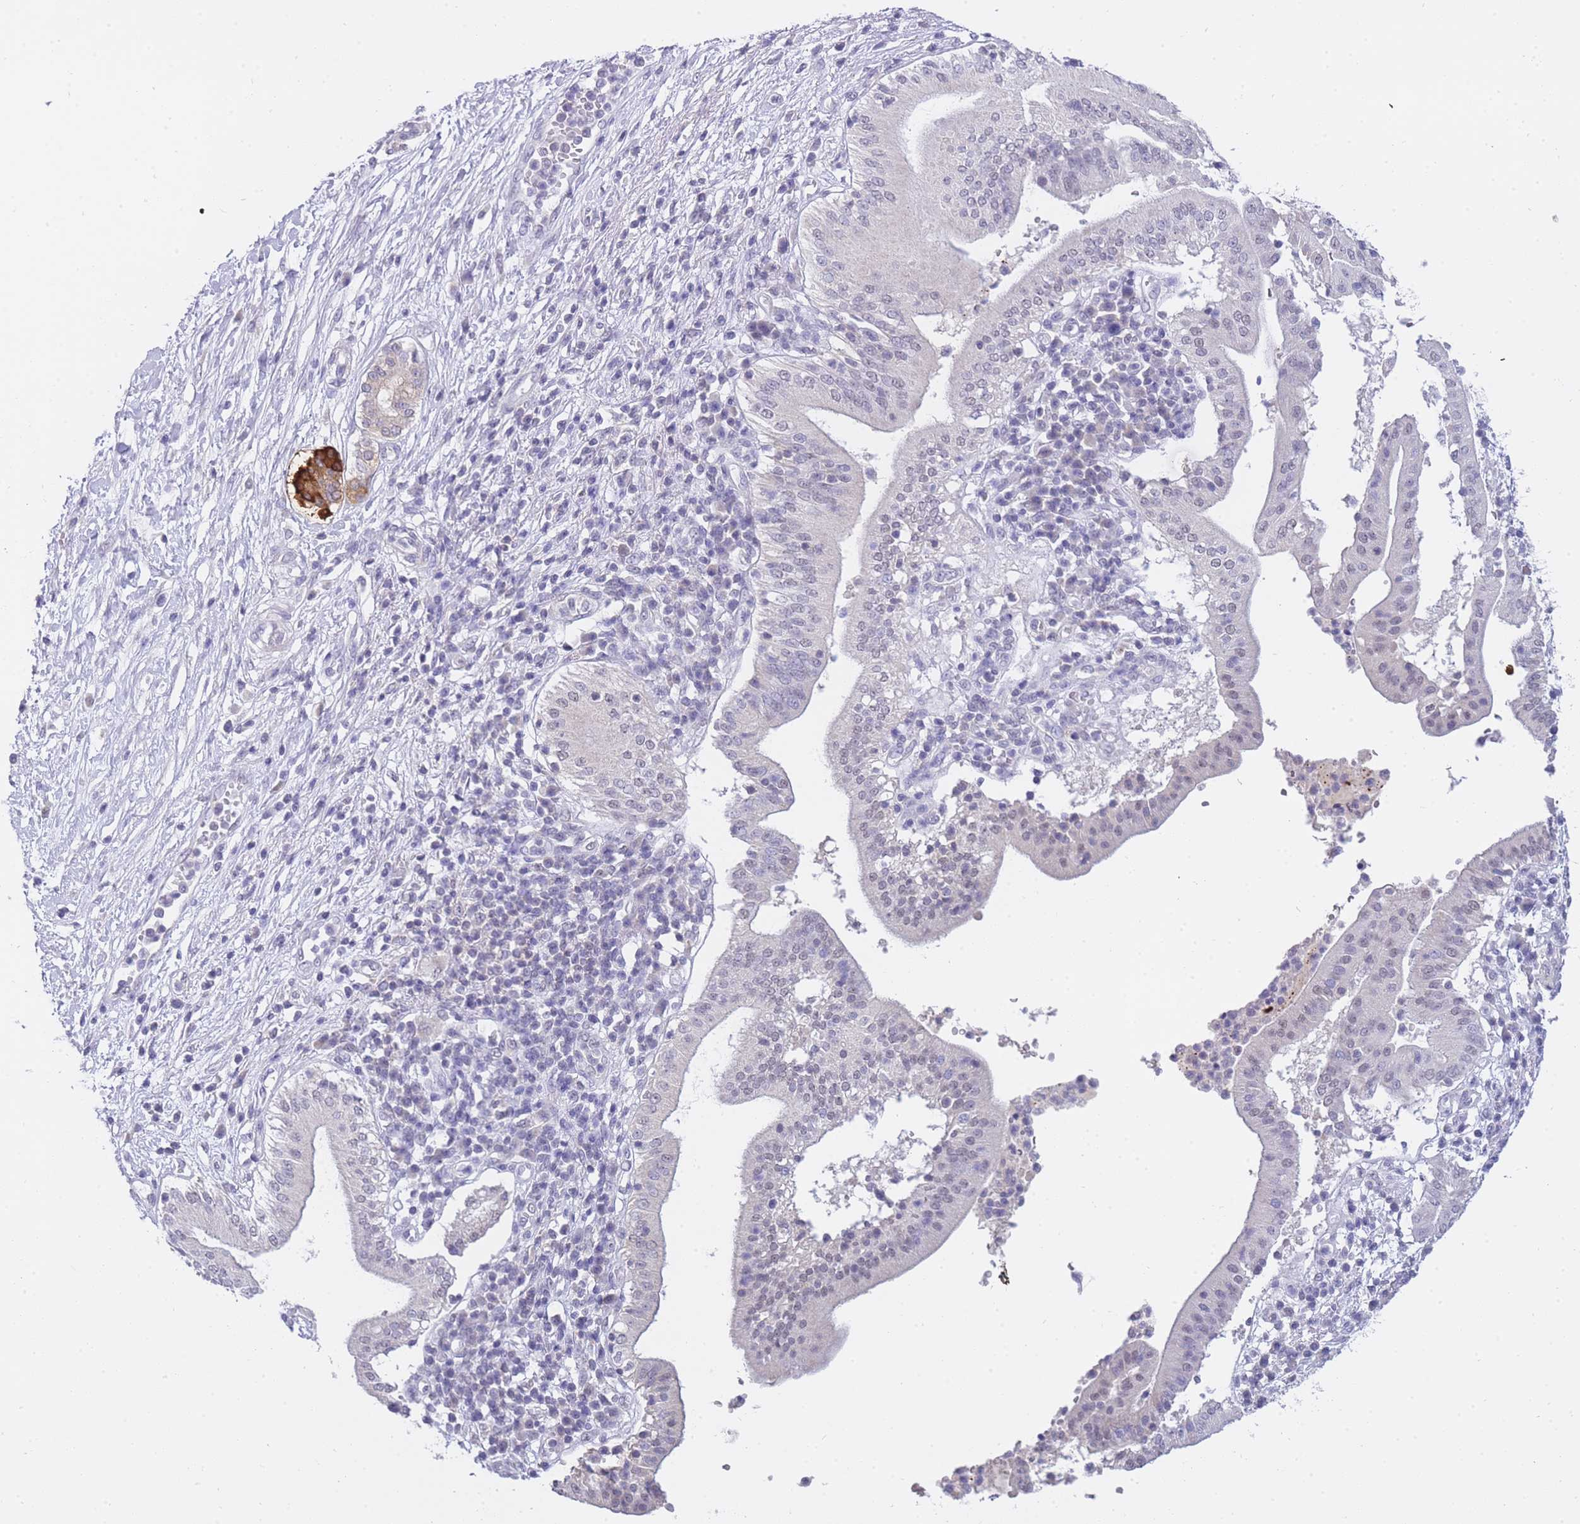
{"staining": {"intensity": "negative", "quantity": "none", "location": "none"}, "tissue": "pancreatic cancer", "cell_type": "Tumor cells", "image_type": "cancer", "snomed": [{"axis": "morphology", "description": "Adenocarcinoma, NOS"}, {"axis": "topography", "description": "Pancreas"}], "caption": "Immunohistochemistry (IHC) micrograph of neoplastic tissue: human pancreatic adenocarcinoma stained with DAB demonstrates no significant protein staining in tumor cells.", "gene": "FRAT2", "patient": {"sex": "male", "age": 68}}